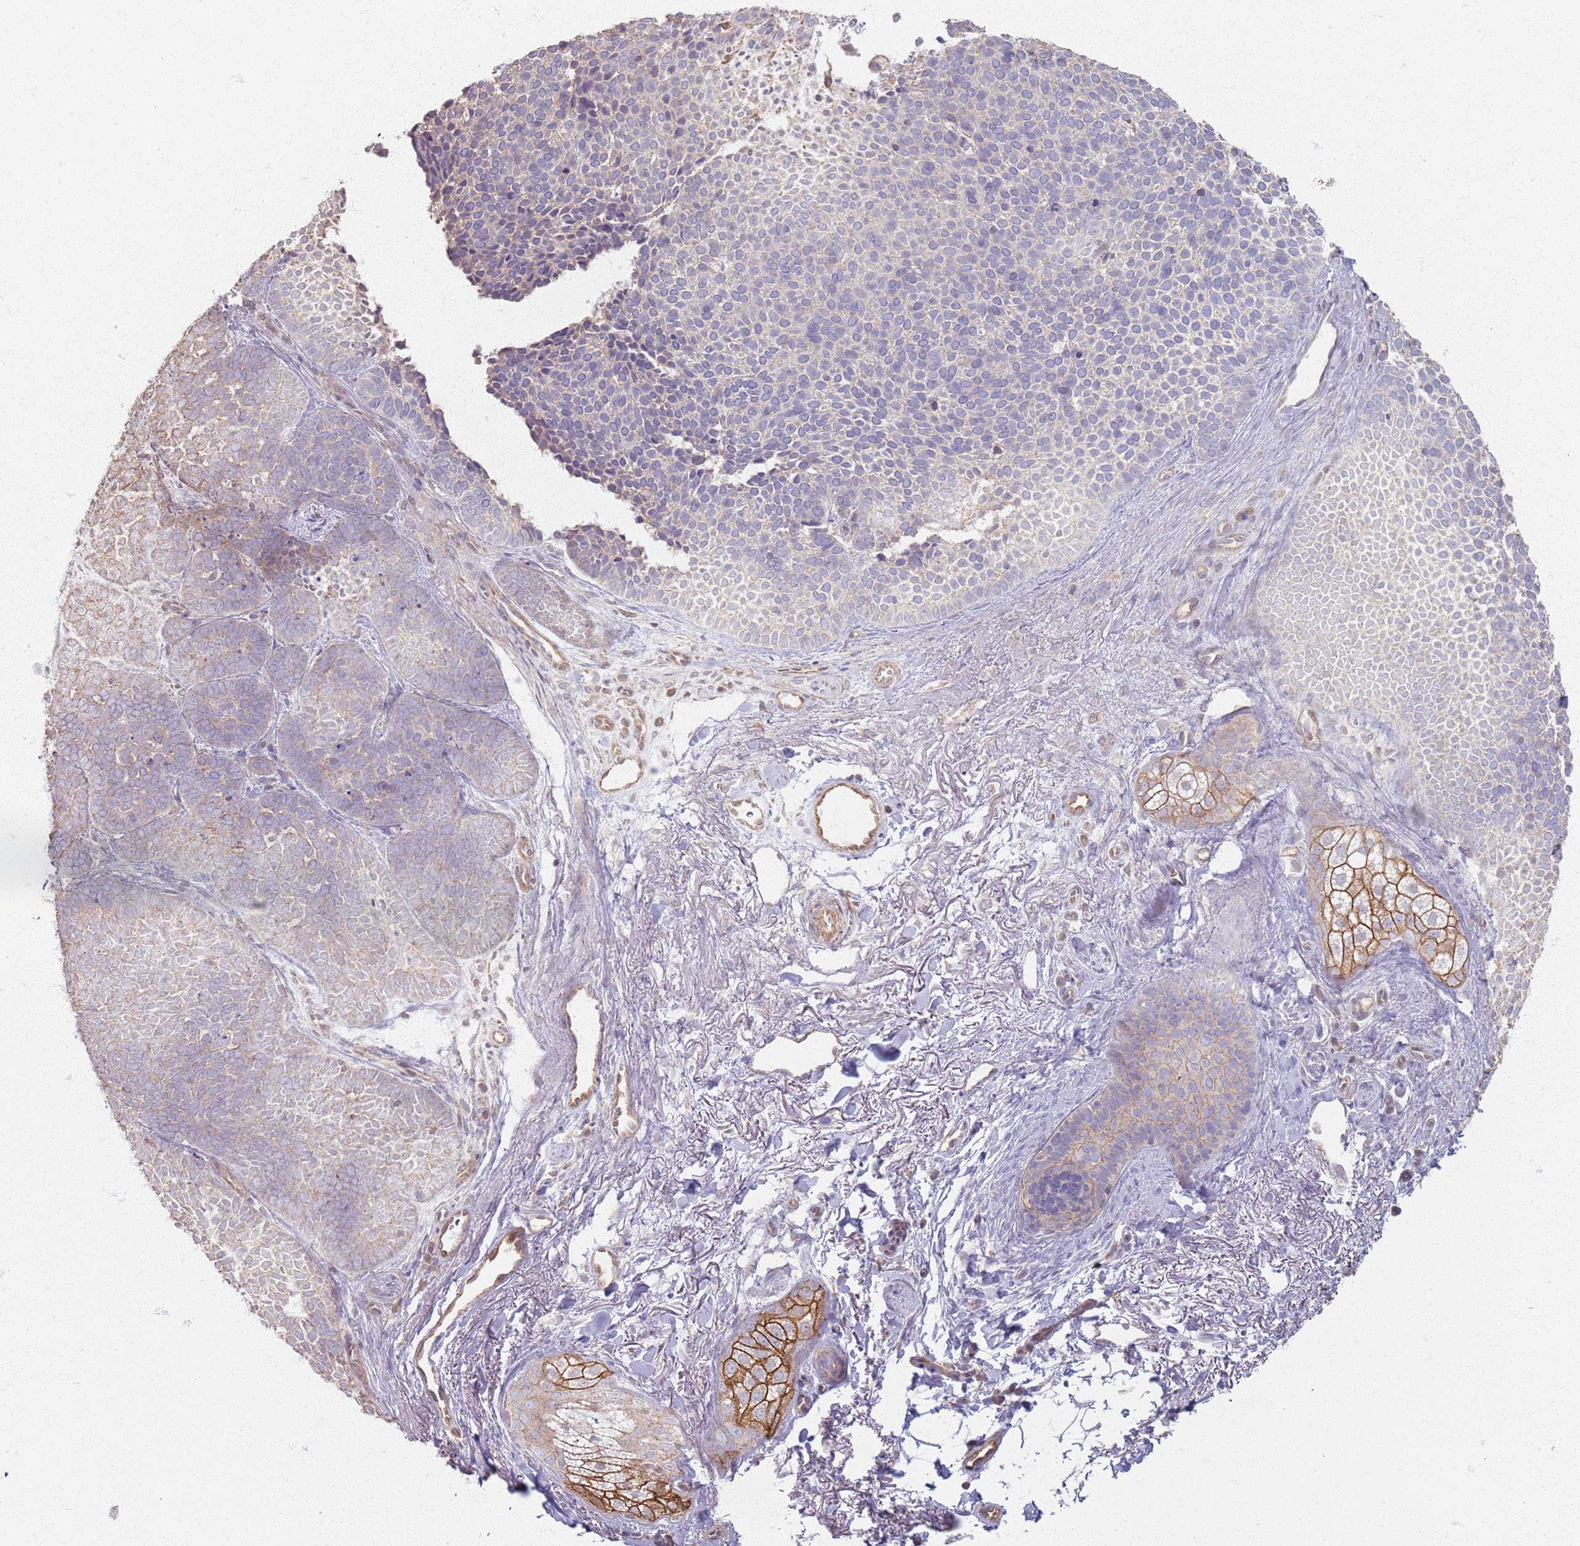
{"staining": {"intensity": "negative", "quantity": "none", "location": "none"}, "tissue": "skin cancer", "cell_type": "Tumor cells", "image_type": "cancer", "snomed": [{"axis": "morphology", "description": "Basal cell carcinoma"}, {"axis": "topography", "description": "Skin"}], "caption": "Histopathology image shows no protein staining in tumor cells of skin cancer tissue. (DAB (3,3'-diaminobenzidine) immunohistochemistry (IHC) with hematoxylin counter stain).", "gene": "KCNA5", "patient": {"sex": "female", "age": 77}}